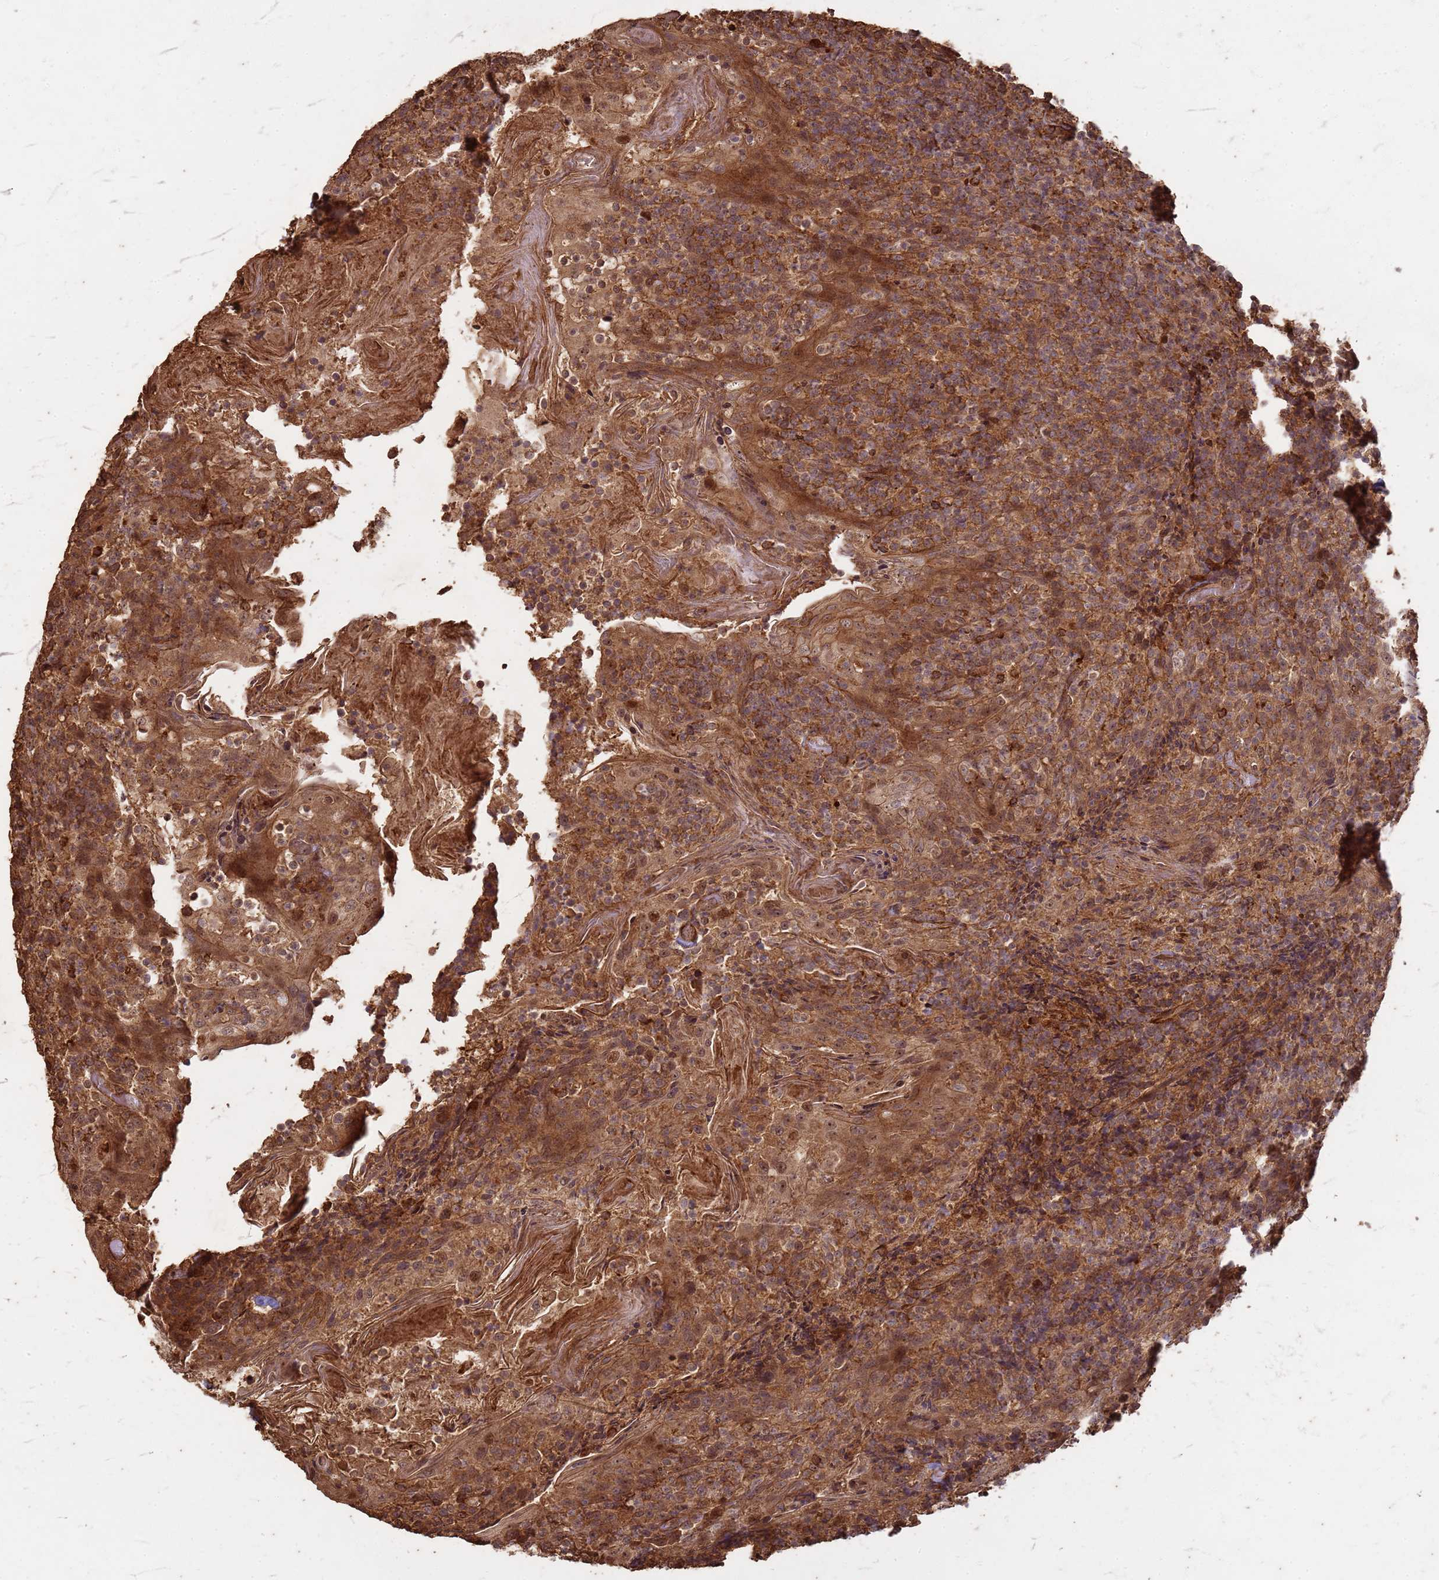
{"staining": {"intensity": "strong", "quantity": ">75%", "location": "cytoplasmic/membranous"}, "tissue": "tonsil", "cell_type": "Germinal center cells", "image_type": "normal", "snomed": [{"axis": "morphology", "description": "Normal tissue, NOS"}, {"axis": "topography", "description": "Tonsil"}], "caption": "Germinal center cells reveal high levels of strong cytoplasmic/membranous expression in approximately >75% of cells in benign human tonsil.", "gene": "KIF26A", "patient": {"sex": "female", "age": 10}}